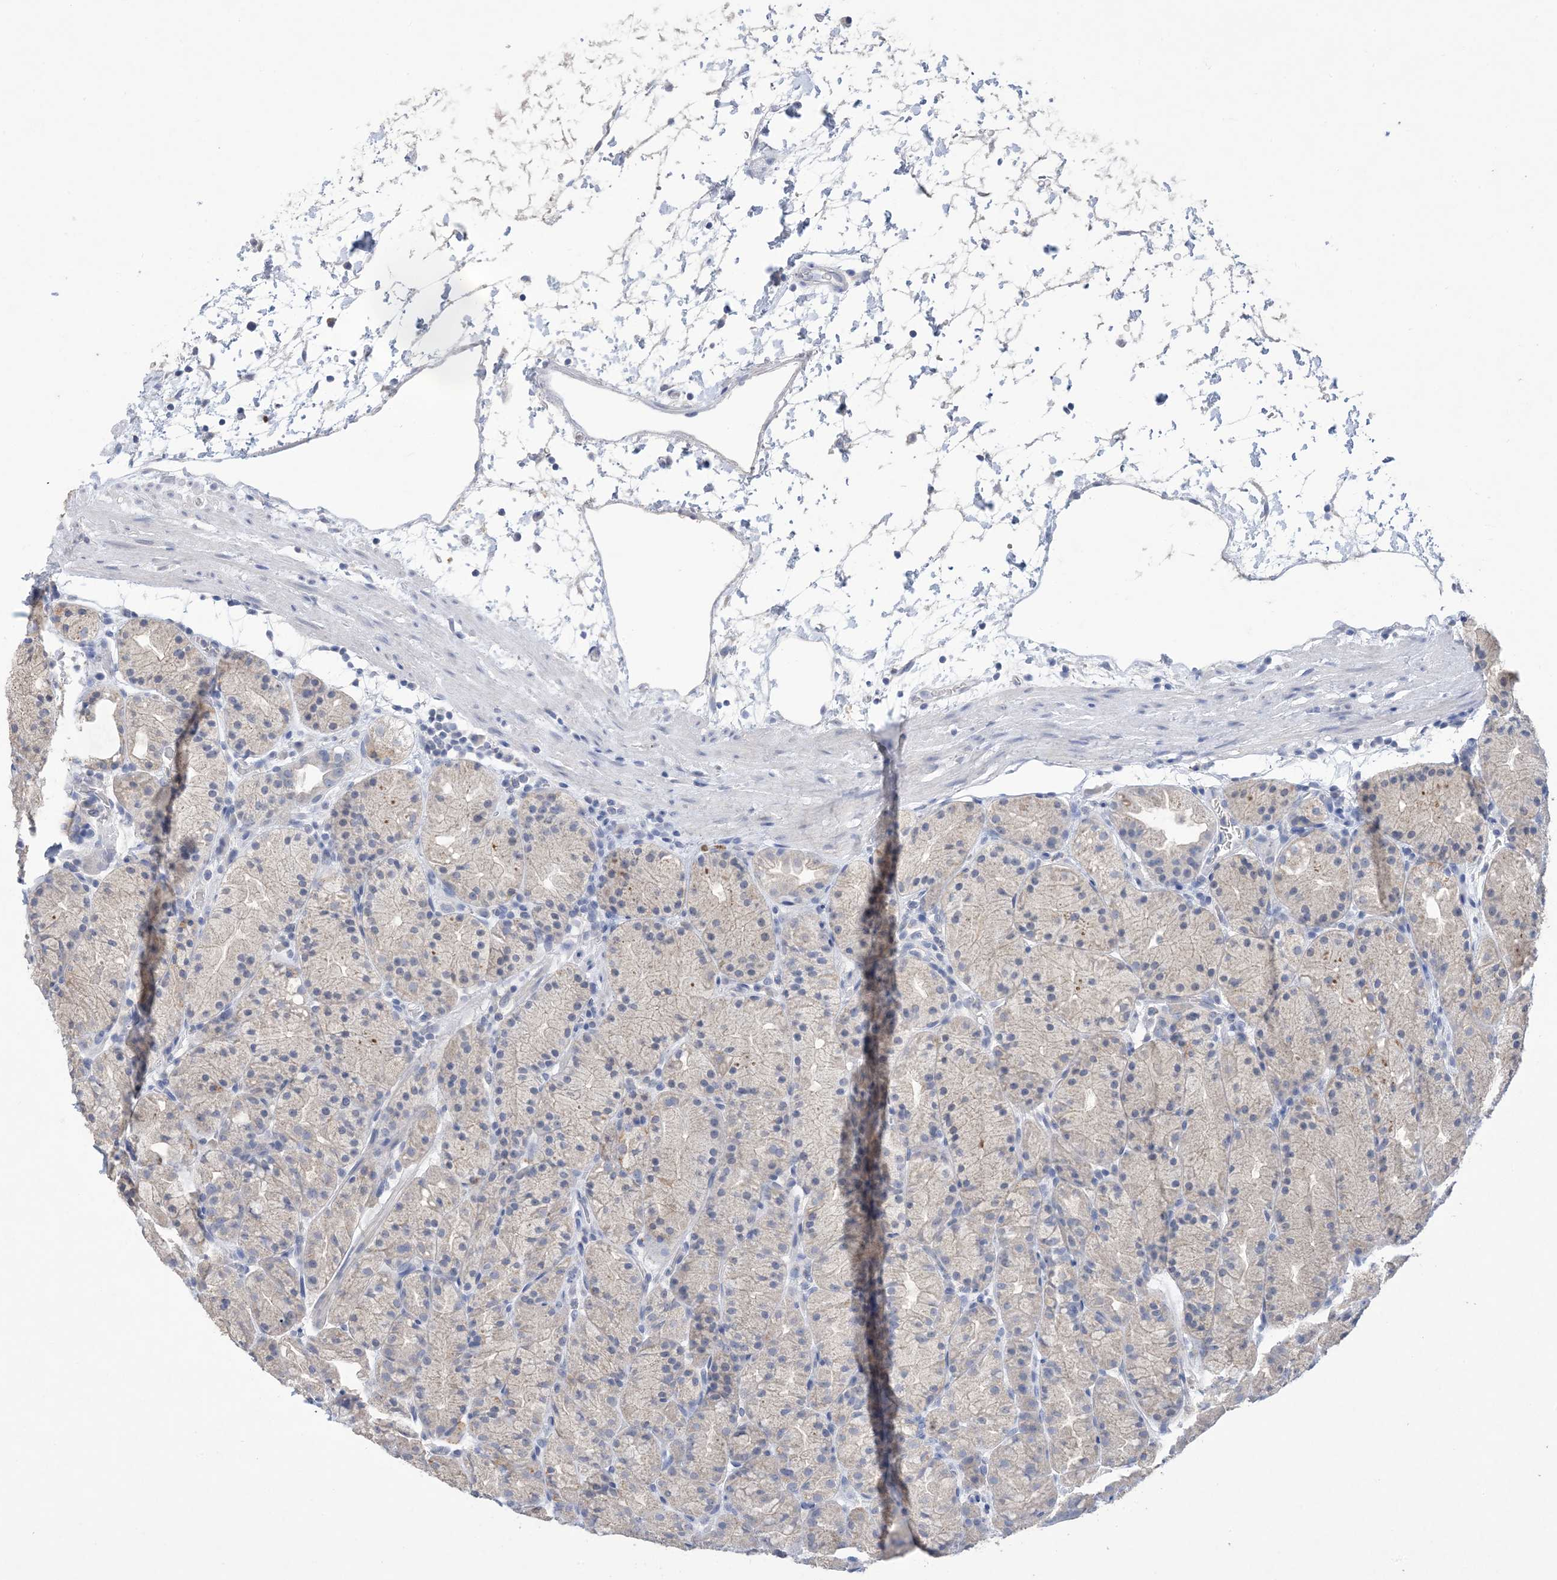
{"staining": {"intensity": "weak", "quantity": "<25%", "location": "cytoplasmic/membranous"}, "tissue": "stomach", "cell_type": "Glandular cells", "image_type": "normal", "snomed": [{"axis": "morphology", "description": "Normal tissue, NOS"}, {"axis": "topography", "description": "Stomach, upper"}], "caption": "High magnification brightfield microscopy of unremarkable stomach stained with DAB (3,3'-diaminobenzidine) (brown) and counterstained with hematoxylin (blue): glandular cells show no significant expression. The staining was performed using DAB (3,3'-diaminobenzidine) to visualize the protein expression in brown, while the nuclei were stained in blue with hematoxylin (Magnification: 20x).", "gene": "DSC3", "patient": {"sex": "male", "age": 48}}